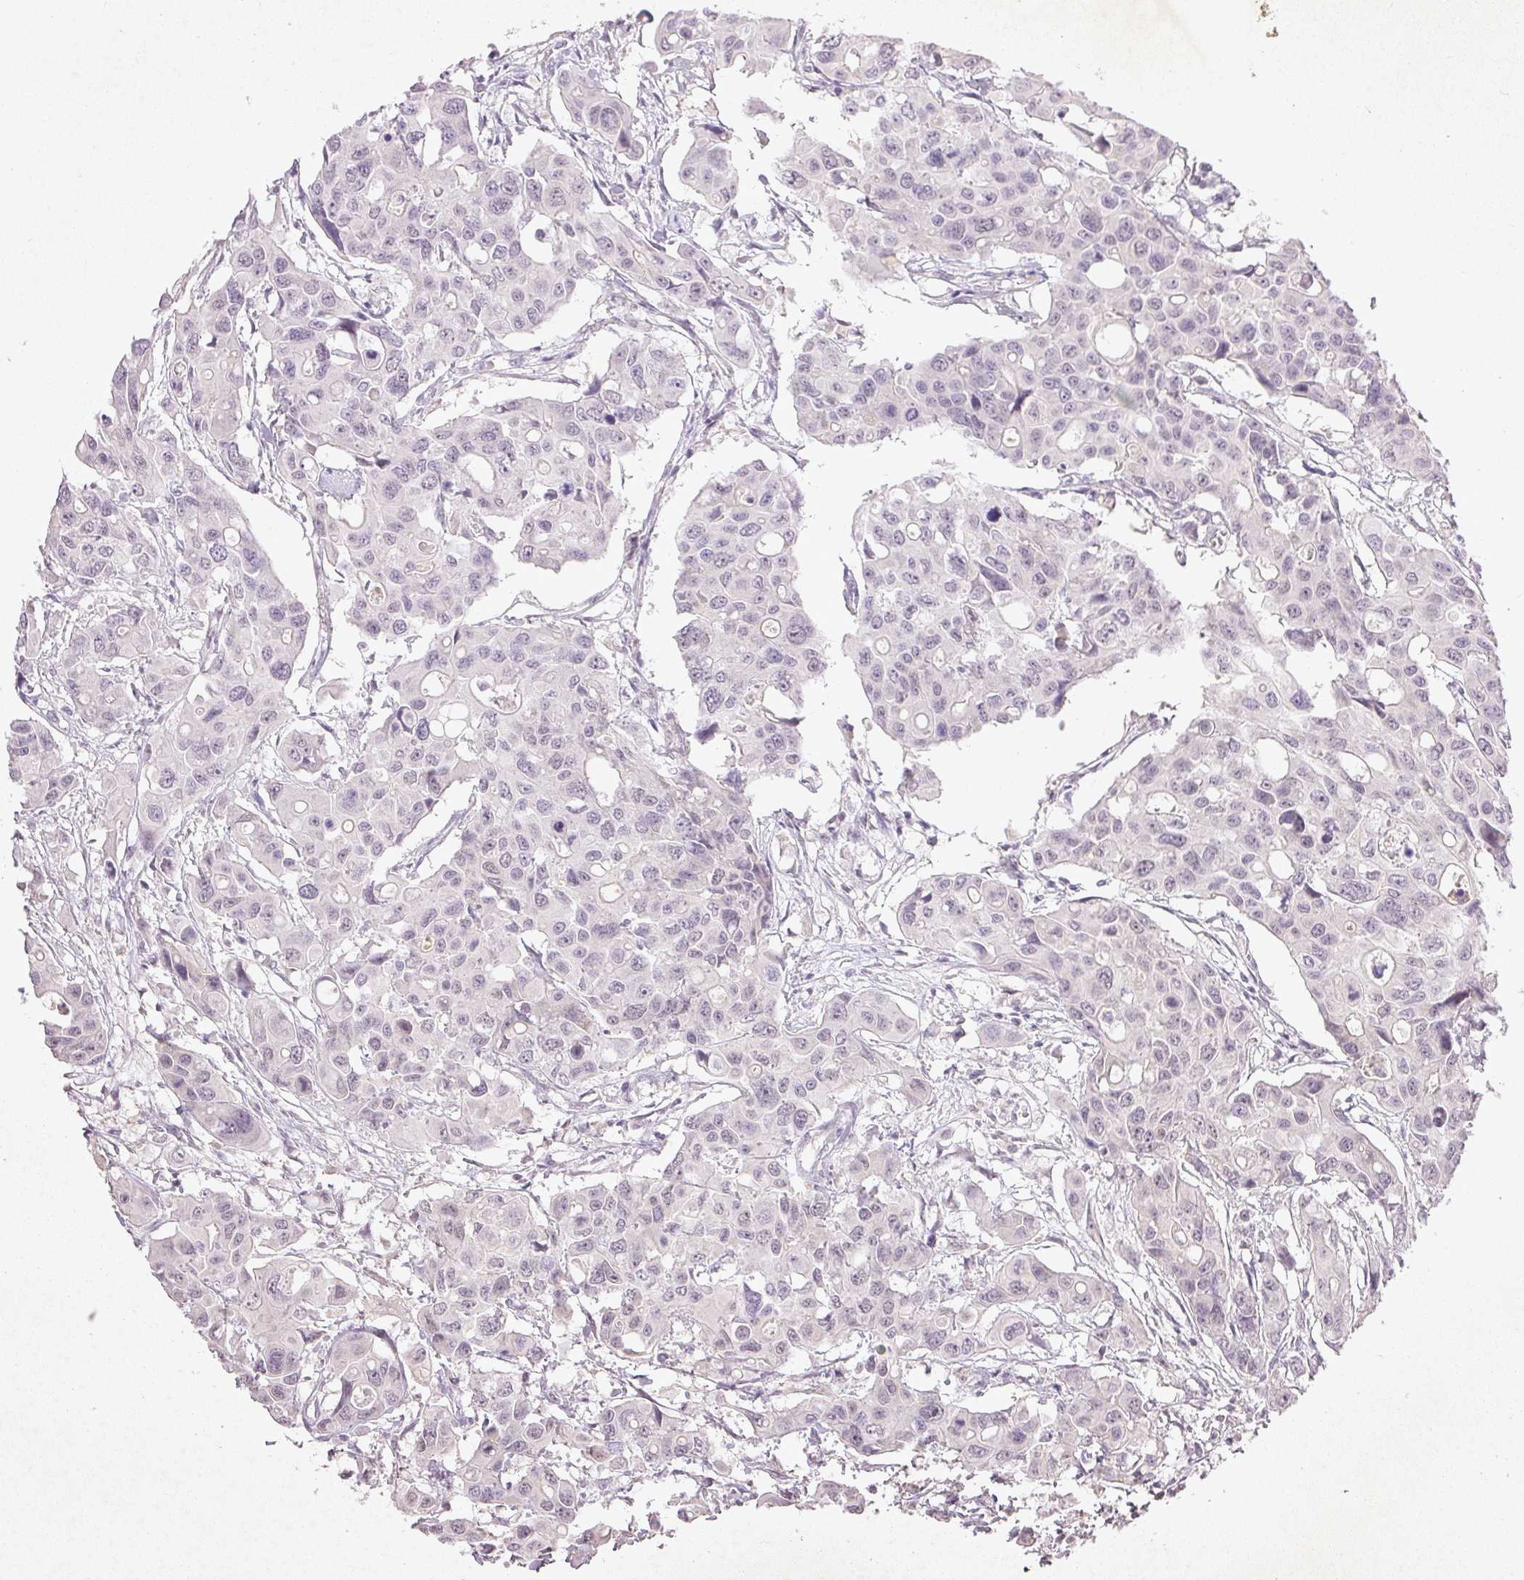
{"staining": {"intensity": "negative", "quantity": "none", "location": "none"}, "tissue": "colorectal cancer", "cell_type": "Tumor cells", "image_type": "cancer", "snomed": [{"axis": "morphology", "description": "Adenocarcinoma, NOS"}, {"axis": "topography", "description": "Colon"}], "caption": "DAB immunohistochemical staining of human colorectal cancer (adenocarcinoma) displays no significant positivity in tumor cells.", "gene": "FAM168B", "patient": {"sex": "male", "age": 77}}